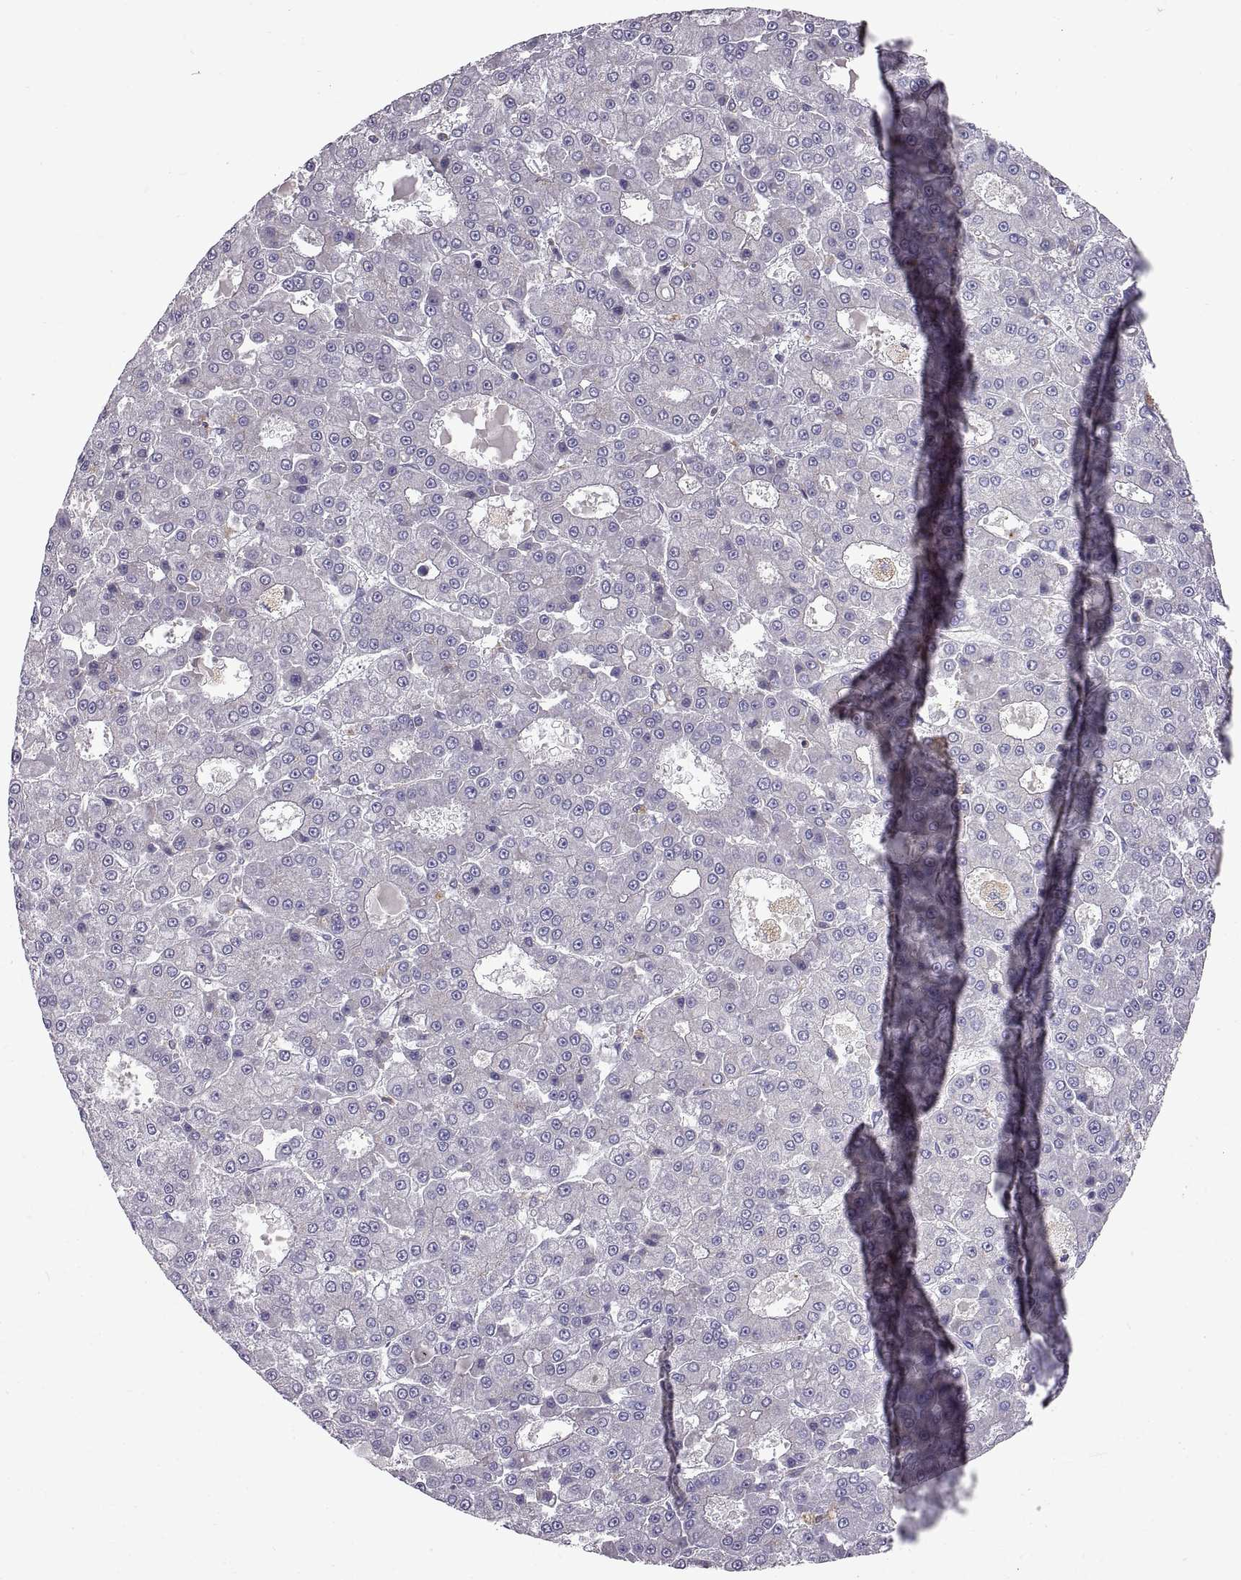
{"staining": {"intensity": "negative", "quantity": "none", "location": "none"}, "tissue": "liver cancer", "cell_type": "Tumor cells", "image_type": "cancer", "snomed": [{"axis": "morphology", "description": "Carcinoma, Hepatocellular, NOS"}, {"axis": "topography", "description": "Liver"}], "caption": "A histopathology image of hepatocellular carcinoma (liver) stained for a protein shows no brown staining in tumor cells. (Stains: DAB (3,3'-diaminobenzidine) immunohistochemistry (IHC) with hematoxylin counter stain, Microscopy: brightfield microscopy at high magnification).", "gene": "ARSL", "patient": {"sex": "male", "age": 70}}